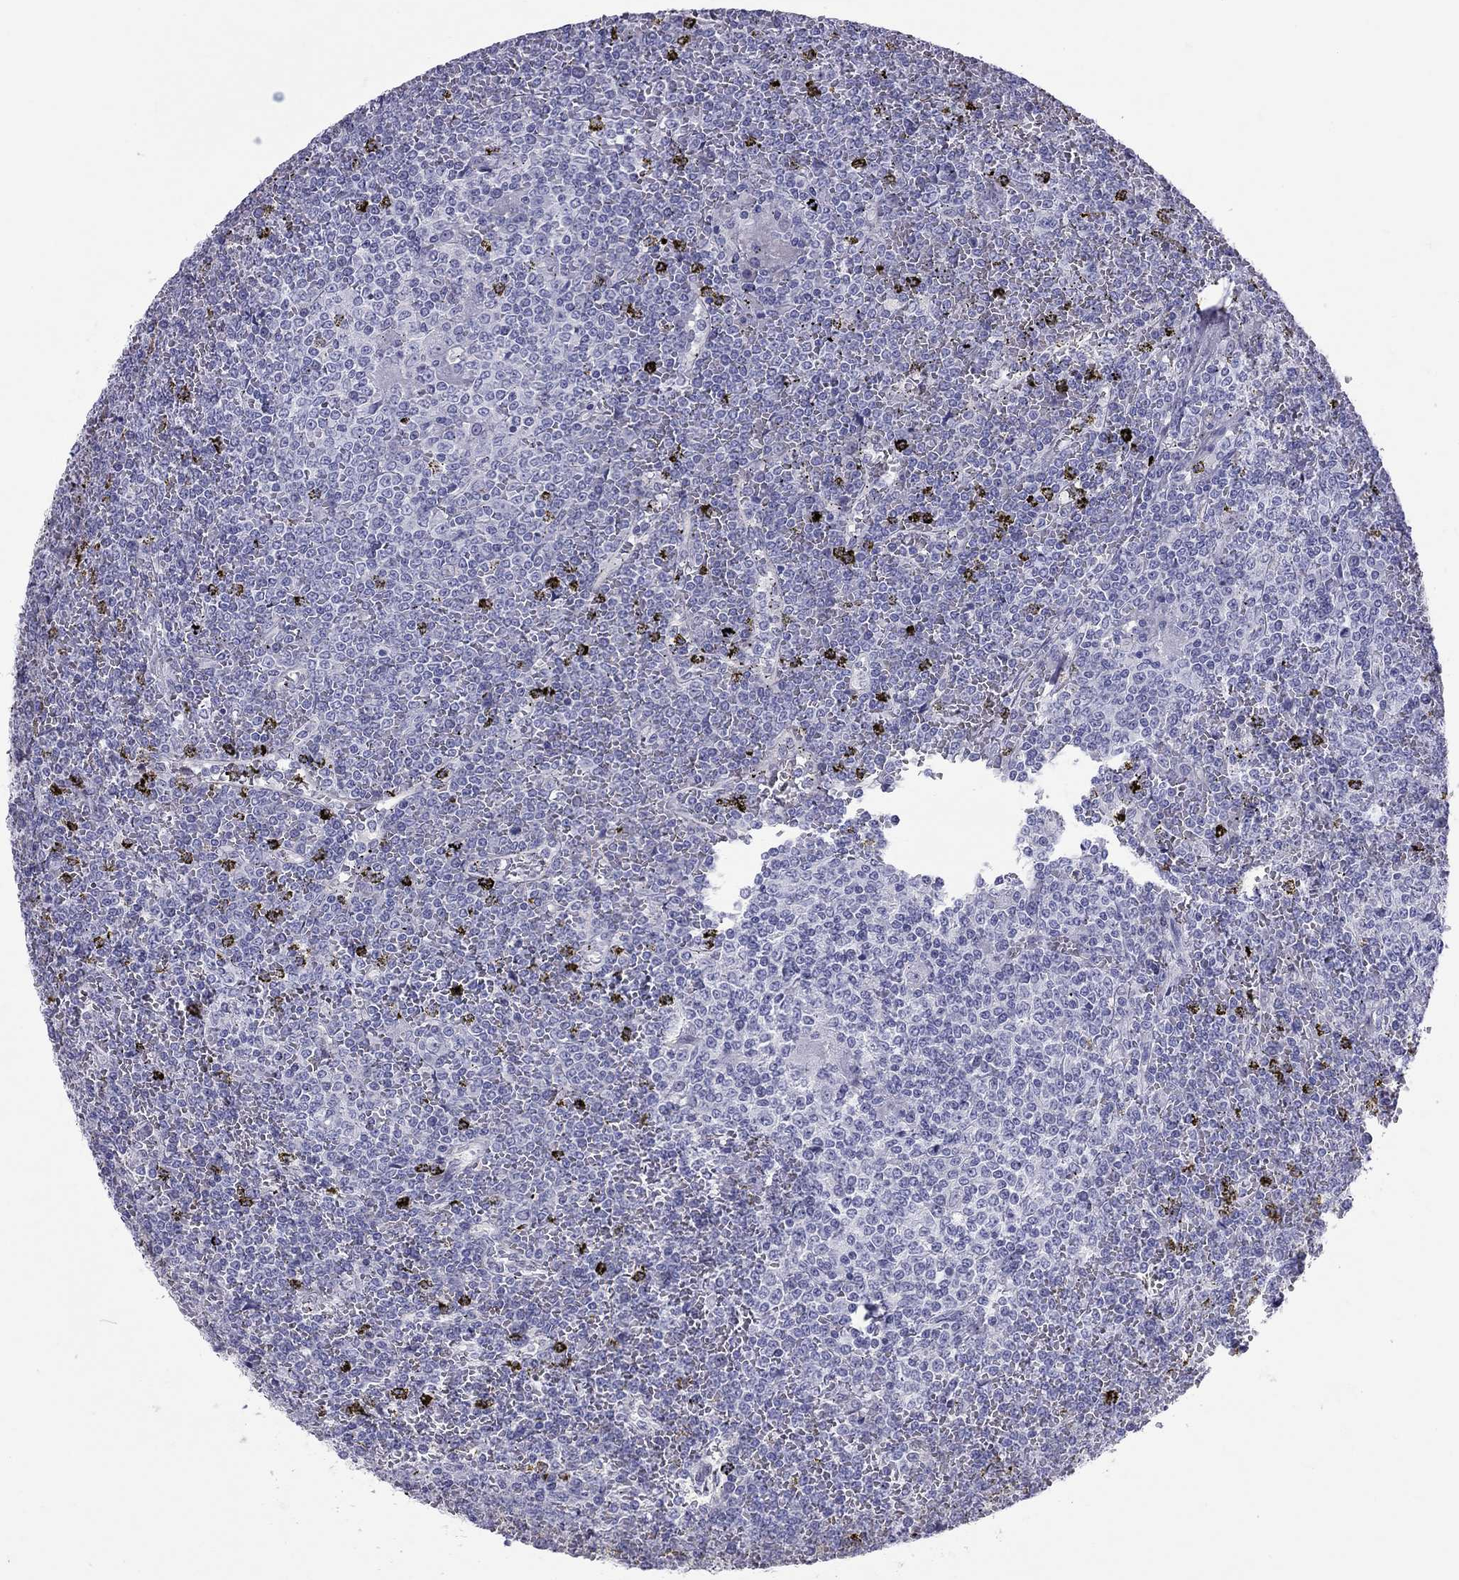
{"staining": {"intensity": "negative", "quantity": "none", "location": "none"}, "tissue": "lymphoma", "cell_type": "Tumor cells", "image_type": "cancer", "snomed": [{"axis": "morphology", "description": "Malignant lymphoma, non-Hodgkin's type, Low grade"}, {"axis": "topography", "description": "Spleen"}], "caption": "Immunohistochemical staining of lymphoma exhibits no significant staining in tumor cells.", "gene": "FSCN3", "patient": {"sex": "female", "age": 19}}